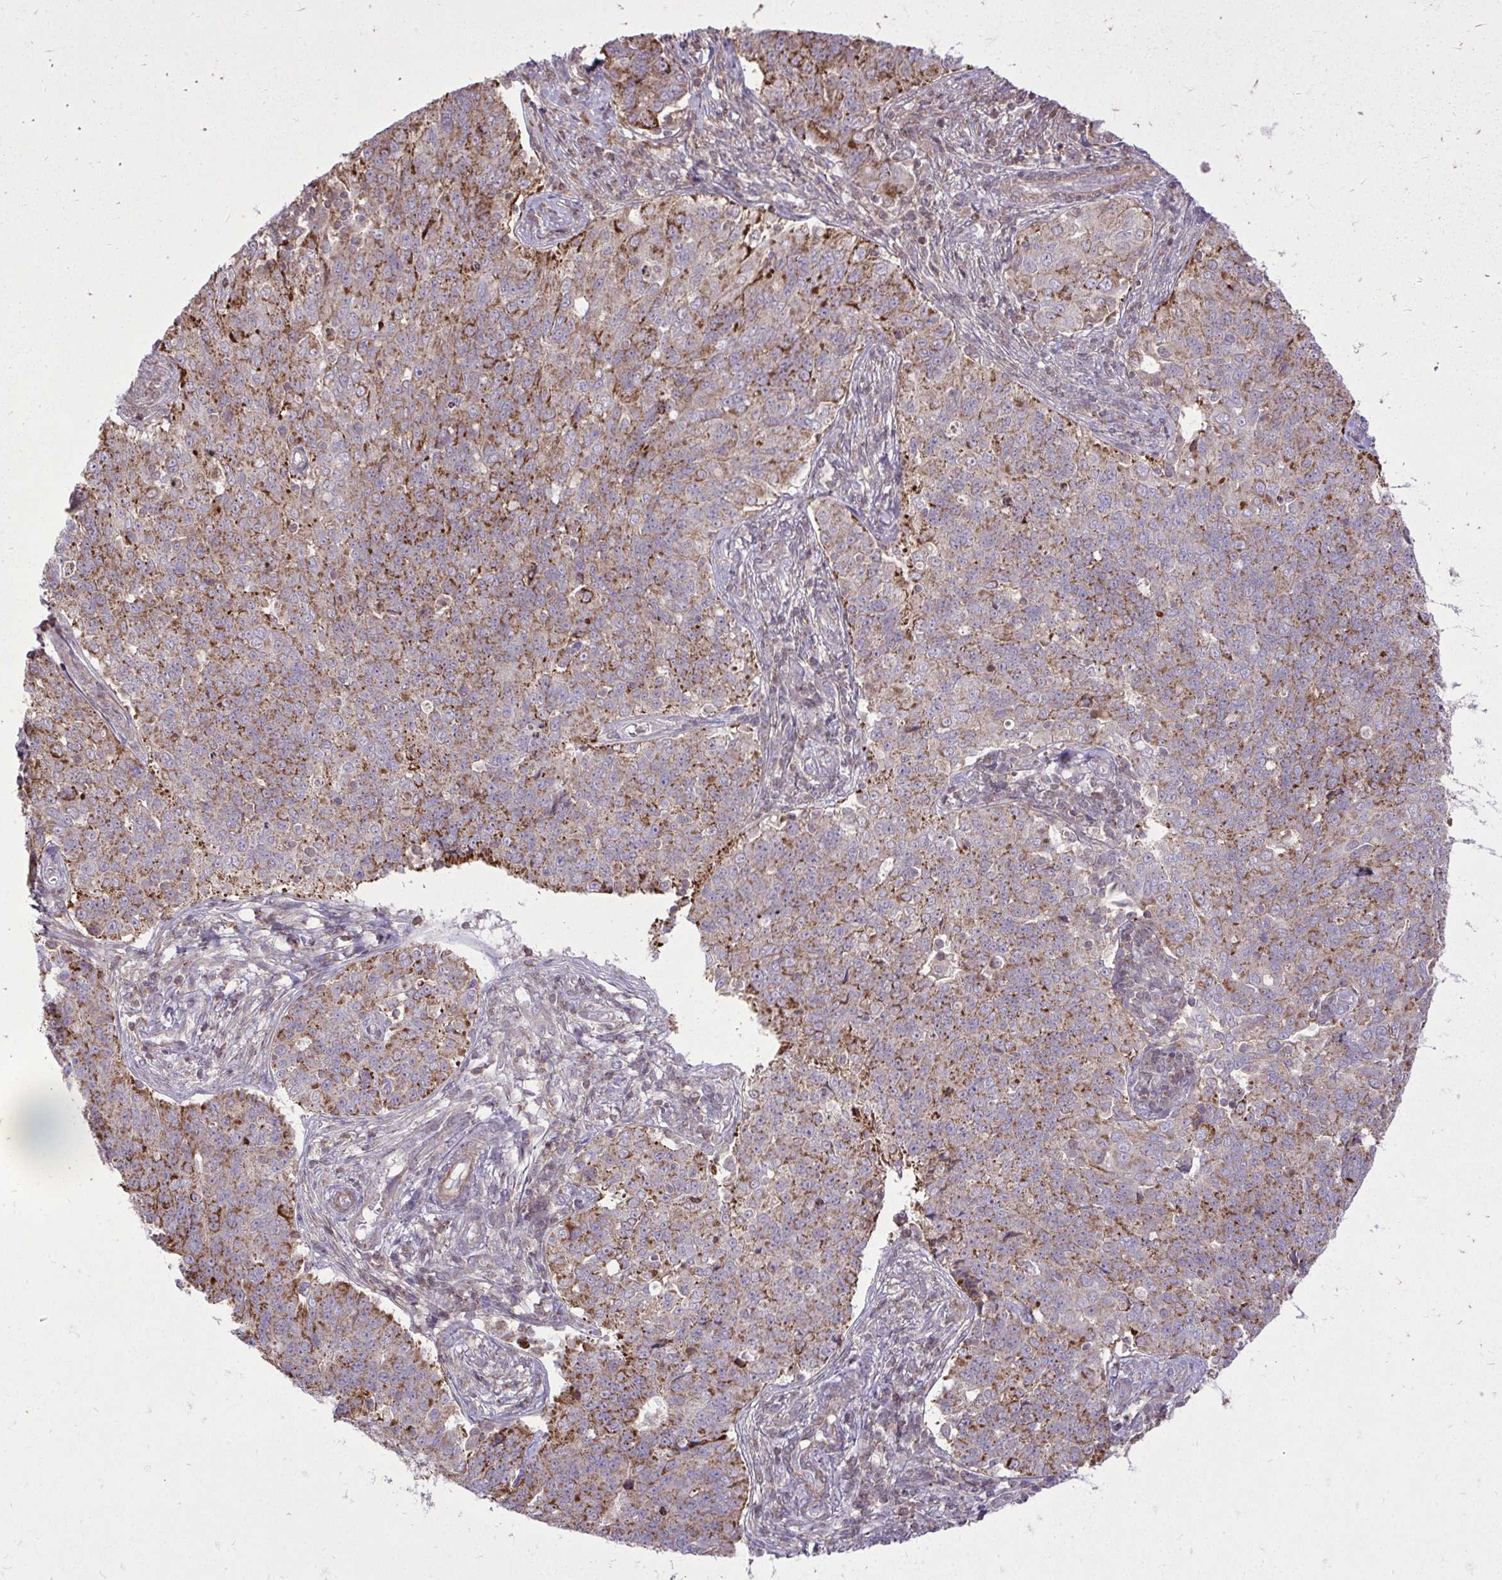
{"staining": {"intensity": "moderate", "quantity": ">75%", "location": "cytoplasmic/membranous"}, "tissue": "endometrial cancer", "cell_type": "Tumor cells", "image_type": "cancer", "snomed": [{"axis": "morphology", "description": "Adenocarcinoma, NOS"}, {"axis": "topography", "description": "Endometrium"}], "caption": "This is an image of immunohistochemistry (IHC) staining of adenocarcinoma (endometrial), which shows moderate expression in the cytoplasmic/membranous of tumor cells.", "gene": "SLC7A5", "patient": {"sex": "female", "age": 43}}